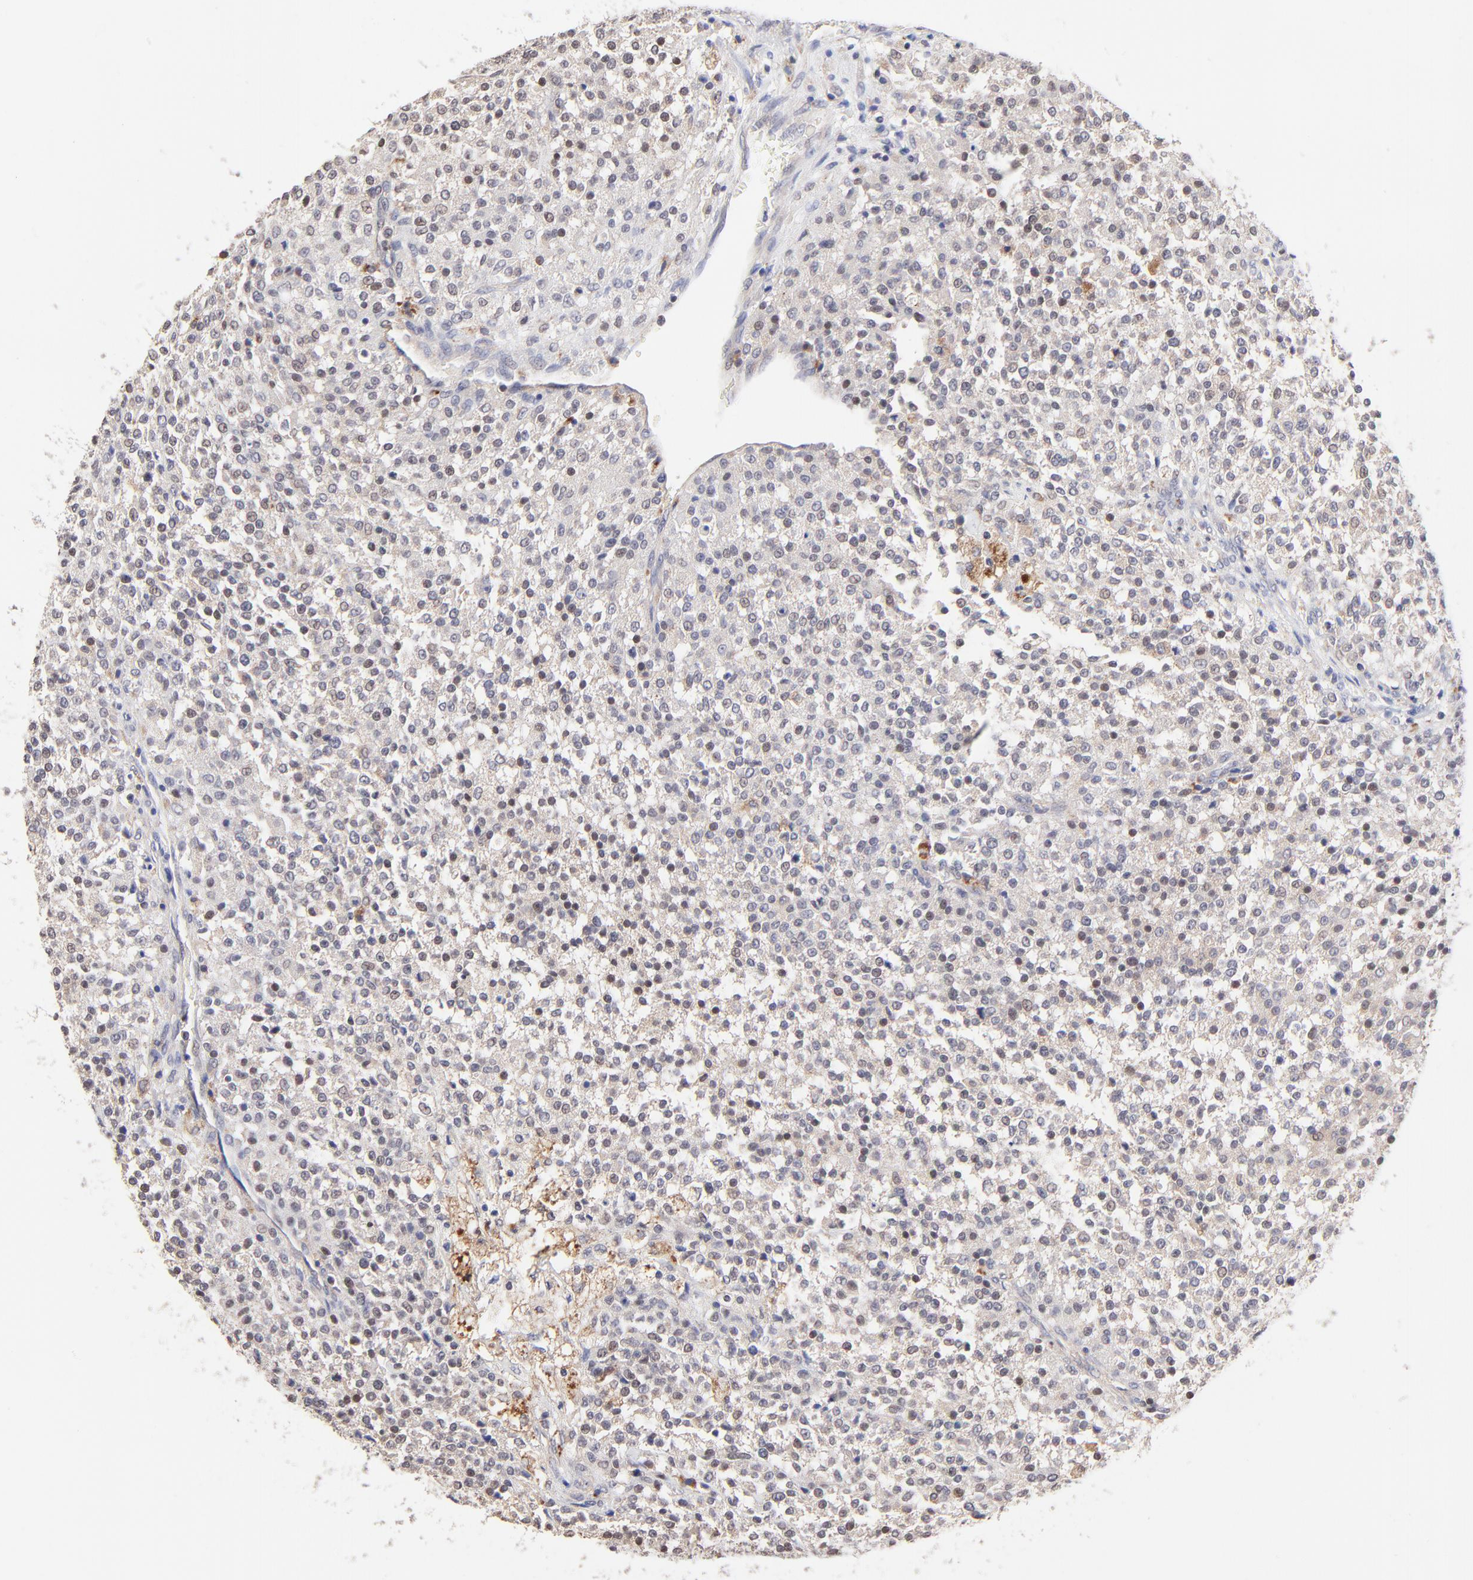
{"staining": {"intensity": "negative", "quantity": "none", "location": "none"}, "tissue": "testis cancer", "cell_type": "Tumor cells", "image_type": "cancer", "snomed": [{"axis": "morphology", "description": "Seminoma, NOS"}, {"axis": "topography", "description": "Testis"}], "caption": "Tumor cells show no significant protein positivity in seminoma (testis).", "gene": "PDE4B", "patient": {"sex": "male", "age": 59}}